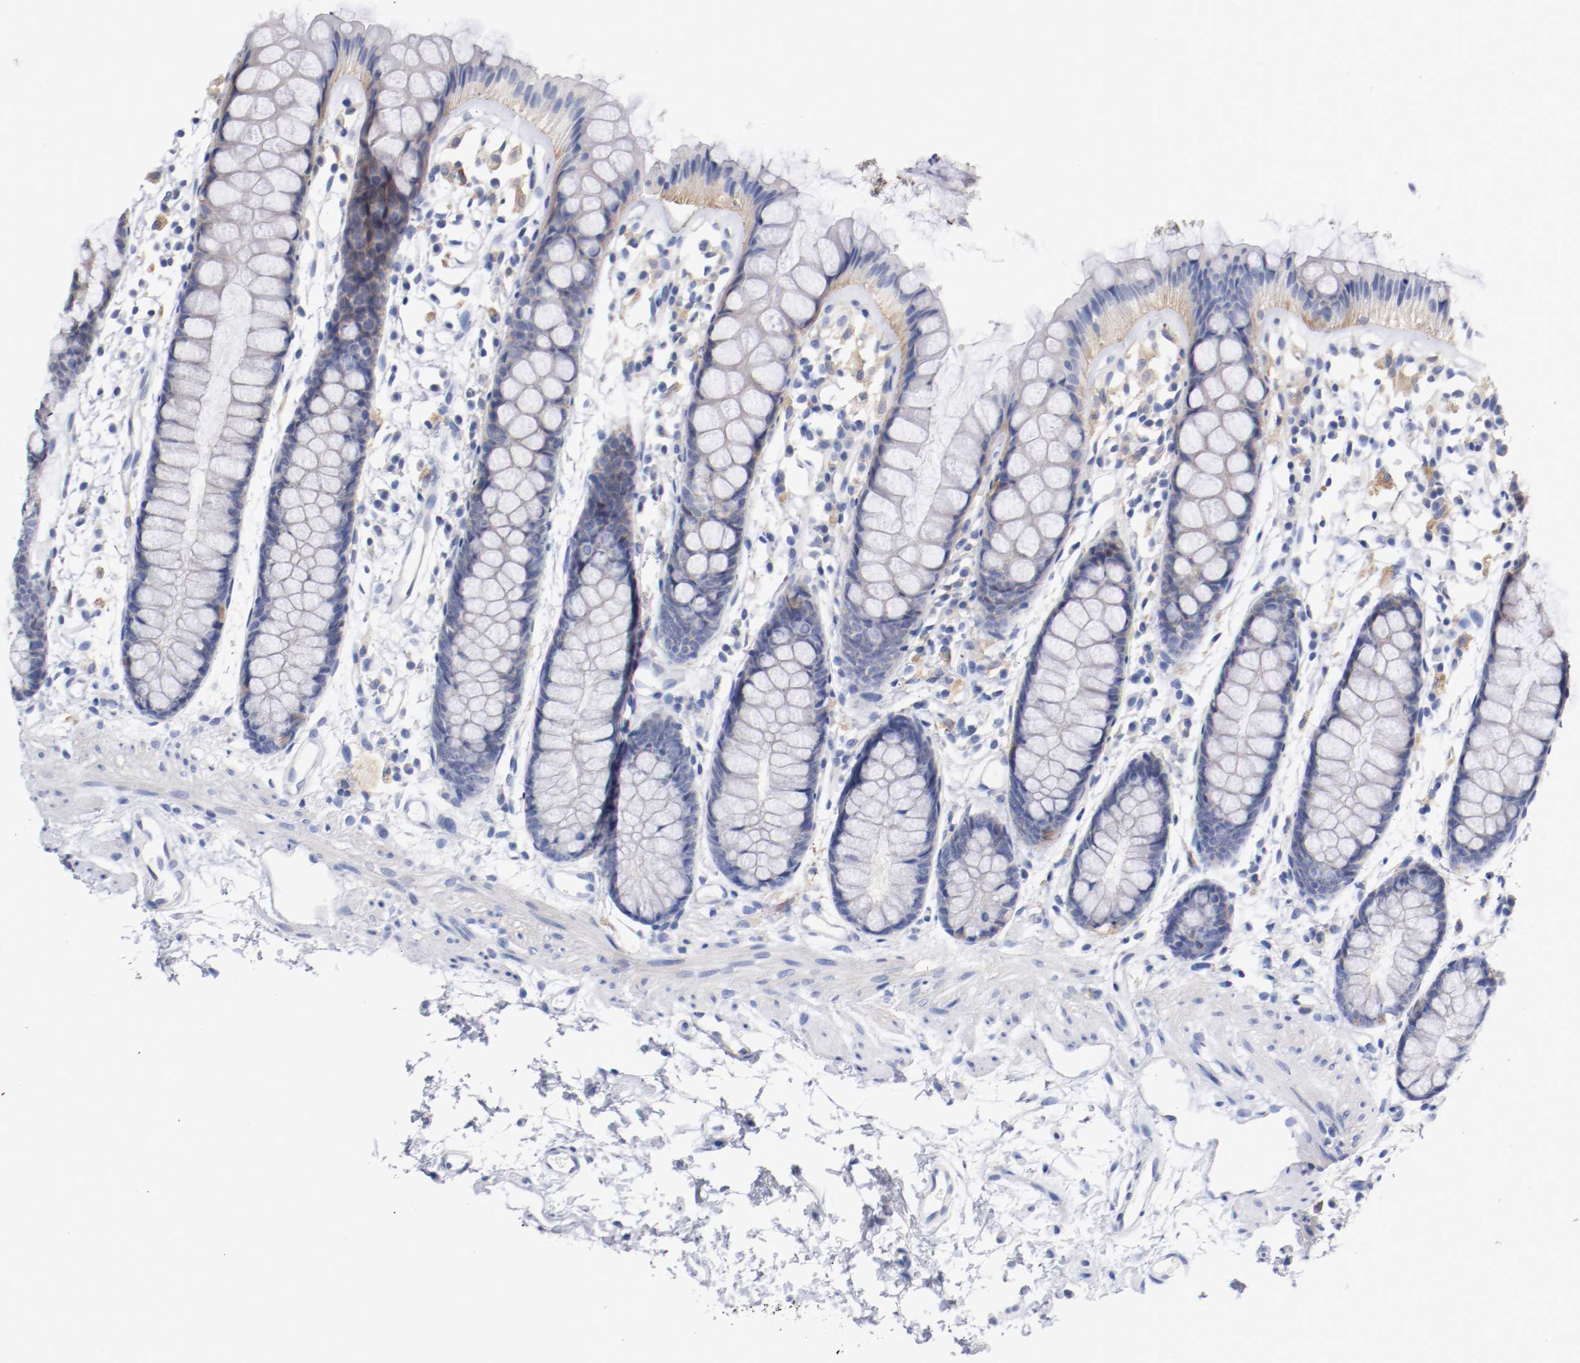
{"staining": {"intensity": "weak", "quantity": "25%-75%", "location": "cytoplasmic/membranous"}, "tissue": "rectum", "cell_type": "Glandular cells", "image_type": "normal", "snomed": [{"axis": "morphology", "description": "Normal tissue, NOS"}, {"axis": "topography", "description": "Rectum"}], "caption": "Rectum stained with immunohistochemistry (IHC) exhibits weak cytoplasmic/membranous expression in about 25%-75% of glandular cells. The protein of interest is shown in brown color, while the nuclei are stained blue.", "gene": "FGFBP1", "patient": {"sex": "female", "age": 66}}